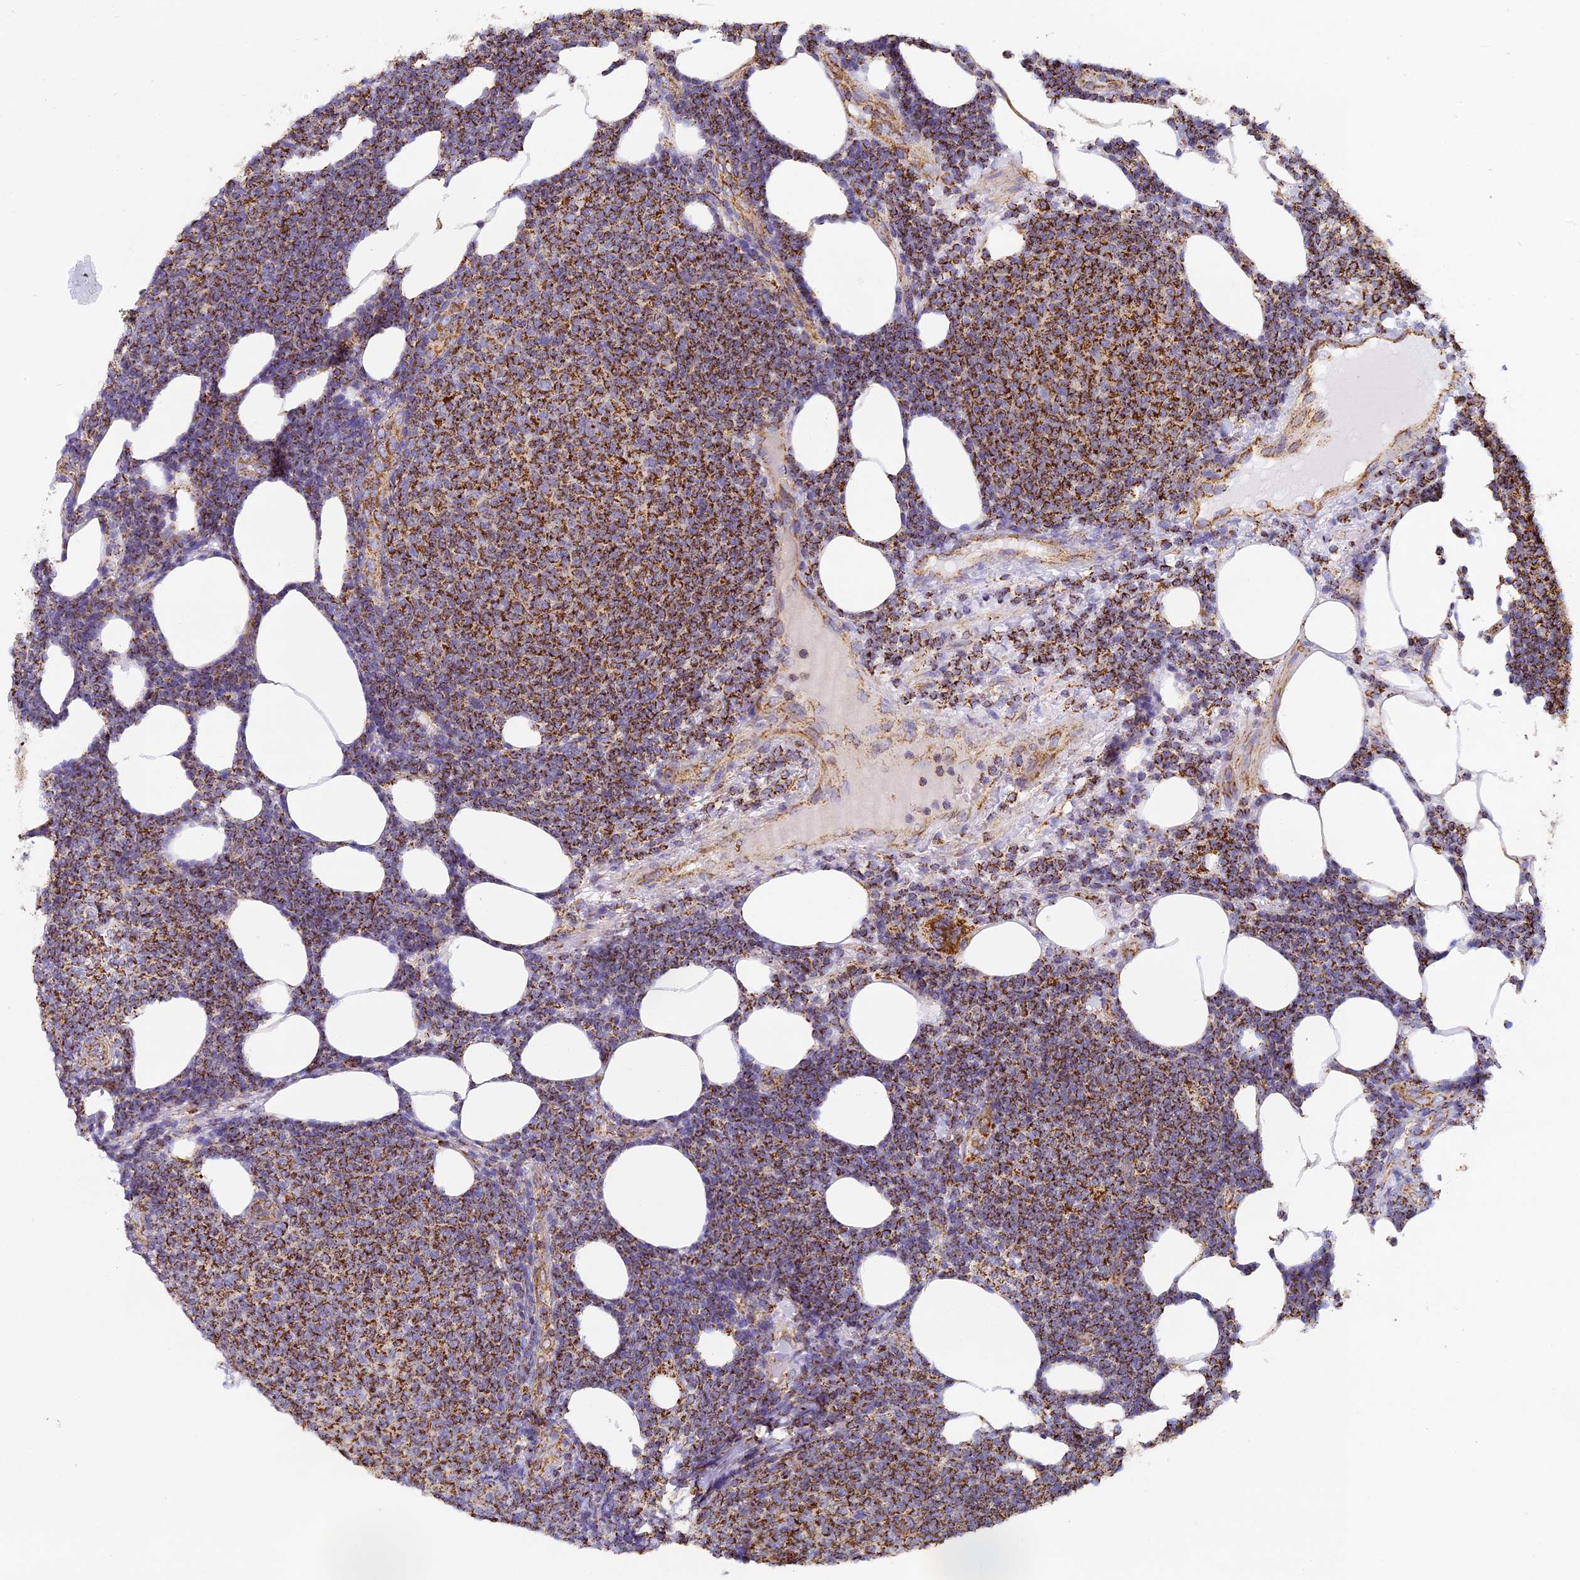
{"staining": {"intensity": "strong", "quantity": ">75%", "location": "cytoplasmic/membranous"}, "tissue": "lymphoma", "cell_type": "Tumor cells", "image_type": "cancer", "snomed": [{"axis": "morphology", "description": "Malignant lymphoma, non-Hodgkin's type, Low grade"}, {"axis": "topography", "description": "Lymph node"}], "caption": "Immunohistochemical staining of human lymphoma displays high levels of strong cytoplasmic/membranous protein positivity in about >75% of tumor cells. (Brightfield microscopy of DAB IHC at high magnification).", "gene": "STK17A", "patient": {"sex": "male", "age": 66}}